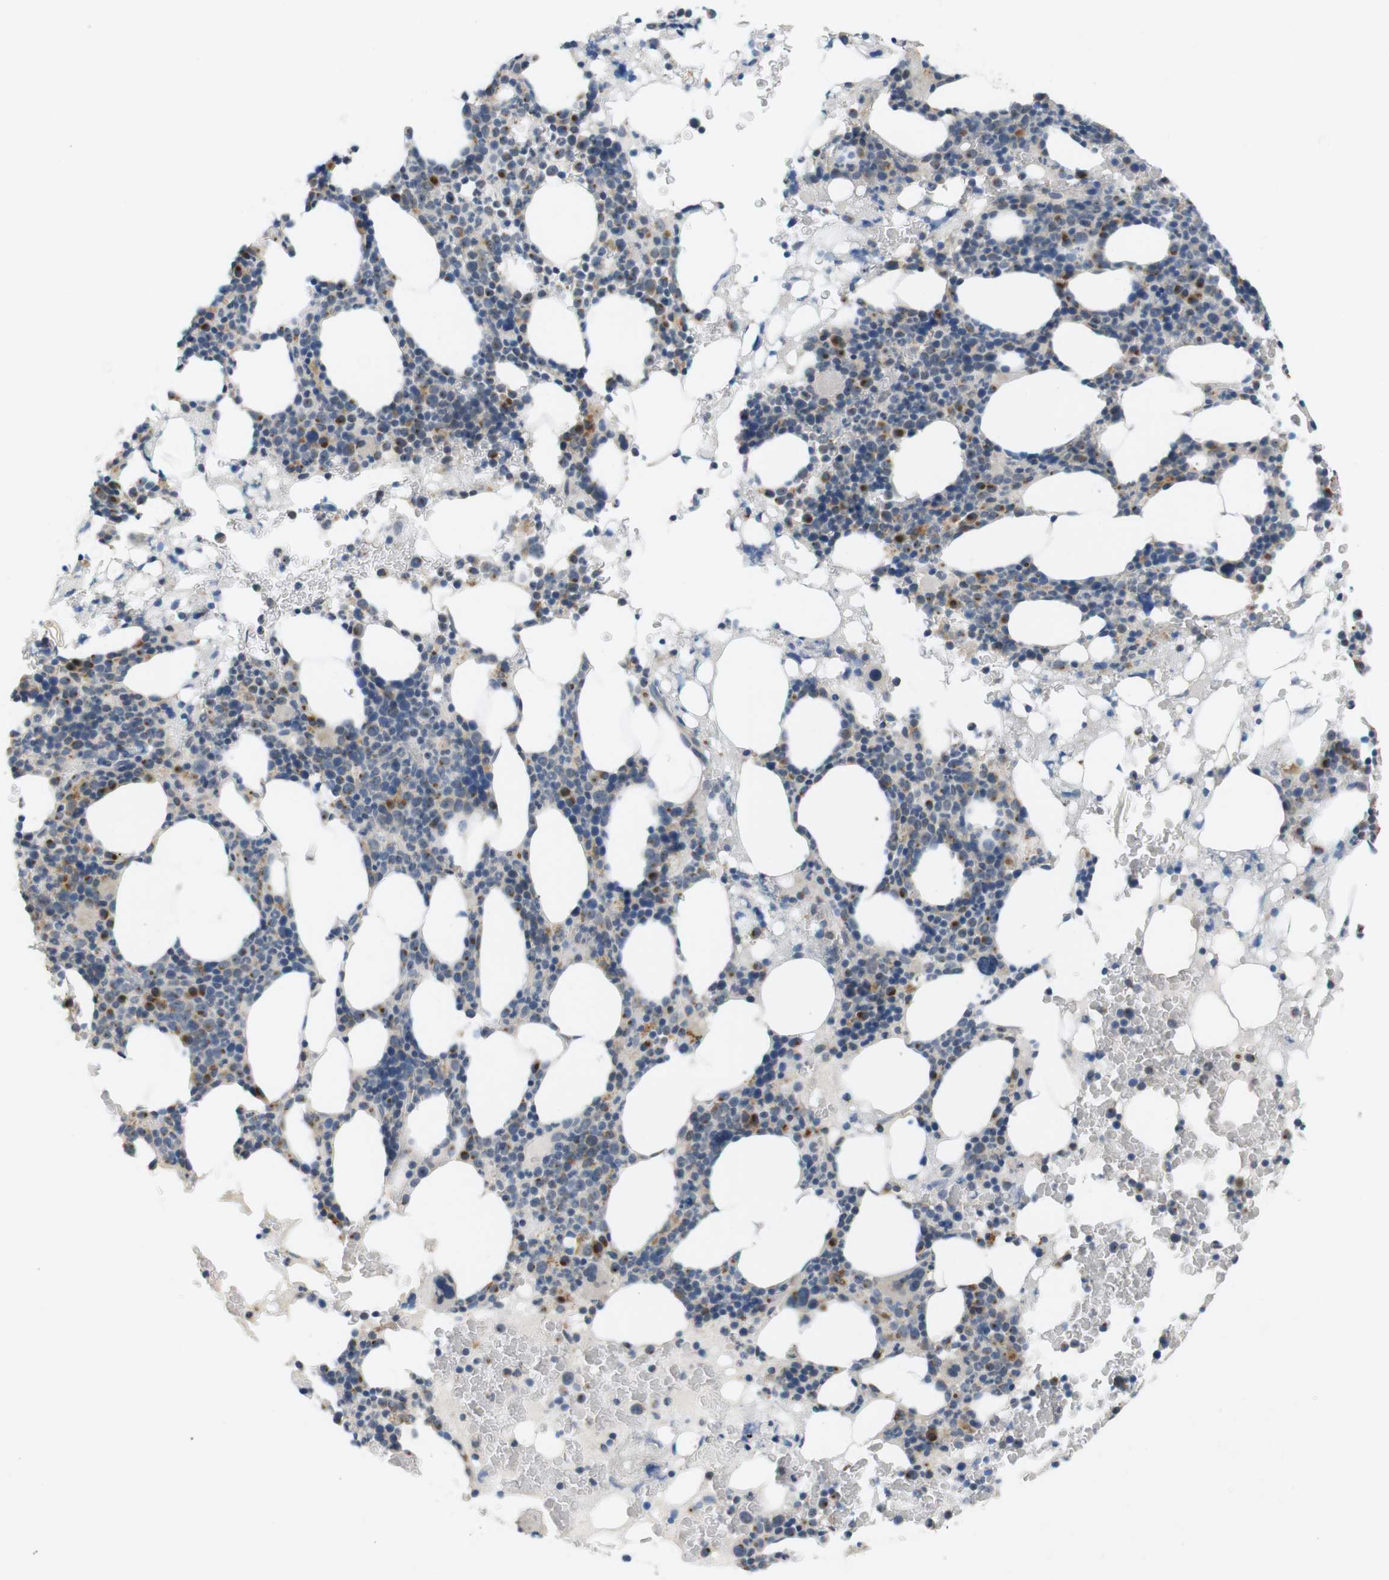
{"staining": {"intensity": "moderate", "quantity": "25%-75%", "location": "cytoplasmic/membranous"}, "tissue": "bone marrow", "cell_type": "Hematopoietic cells", "image_type": "normal", "snomed": [{"axis": "morphology", "description": "Normal tissue, NOS"}, {"axis": "morphology", "description": "Inflammation, NOS"}, {"axis": "topography", "description": "Bone marrow"}], "caption": "Immunohistochemistry (DAB) staining of unremarkable human bone marrow demonstrates moderate cytoplasmic/membranous protein expression in approximately 25%-75% of hematopoietic cells. The staining is performed using DAB brown chromogen to label protein expression. The nuclei are counter-stained blue using hematoxylin.", "gene": "YIPF3", "patient": {"sex": "female", "age": 84}}